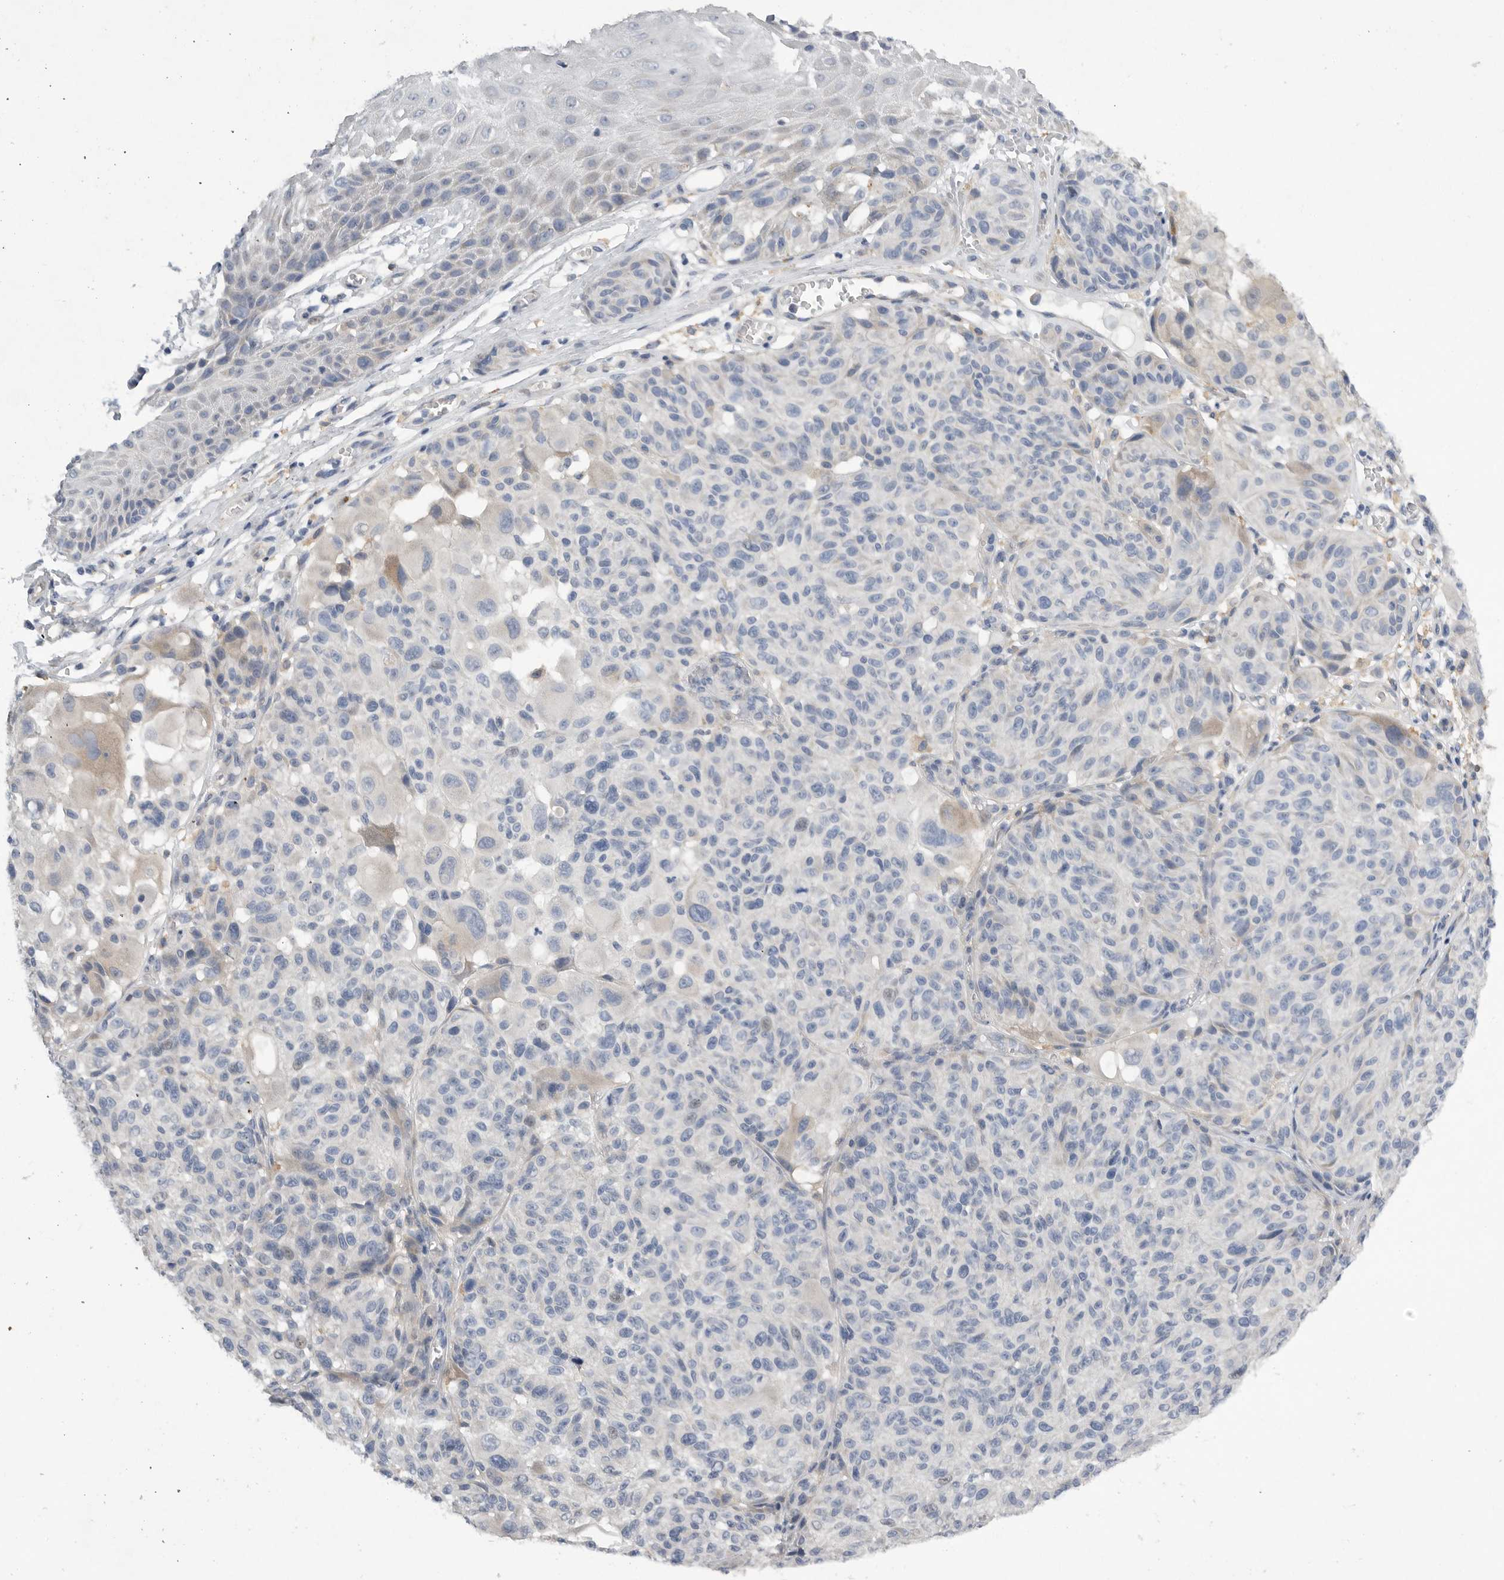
{"staining": {"intensity": "negative", "quantity": "none", "location": "none"}, "tissue": "melanoma", "cell_type": "Tumor cells", "image_type": "cancer", "snomed": [{"axis": "morphology", "description": "Malignant melanoma, NOS"}, {"axis": "topography", "description": "Skin"}], "caption": "DAB (3,3'-diaminobenzidine) immunohistochemical staining of human malignant melanoma displays no significant expression in tumor cells.", "gene": "EDEM3", "patient": {"sex": "male", "age": 83}}